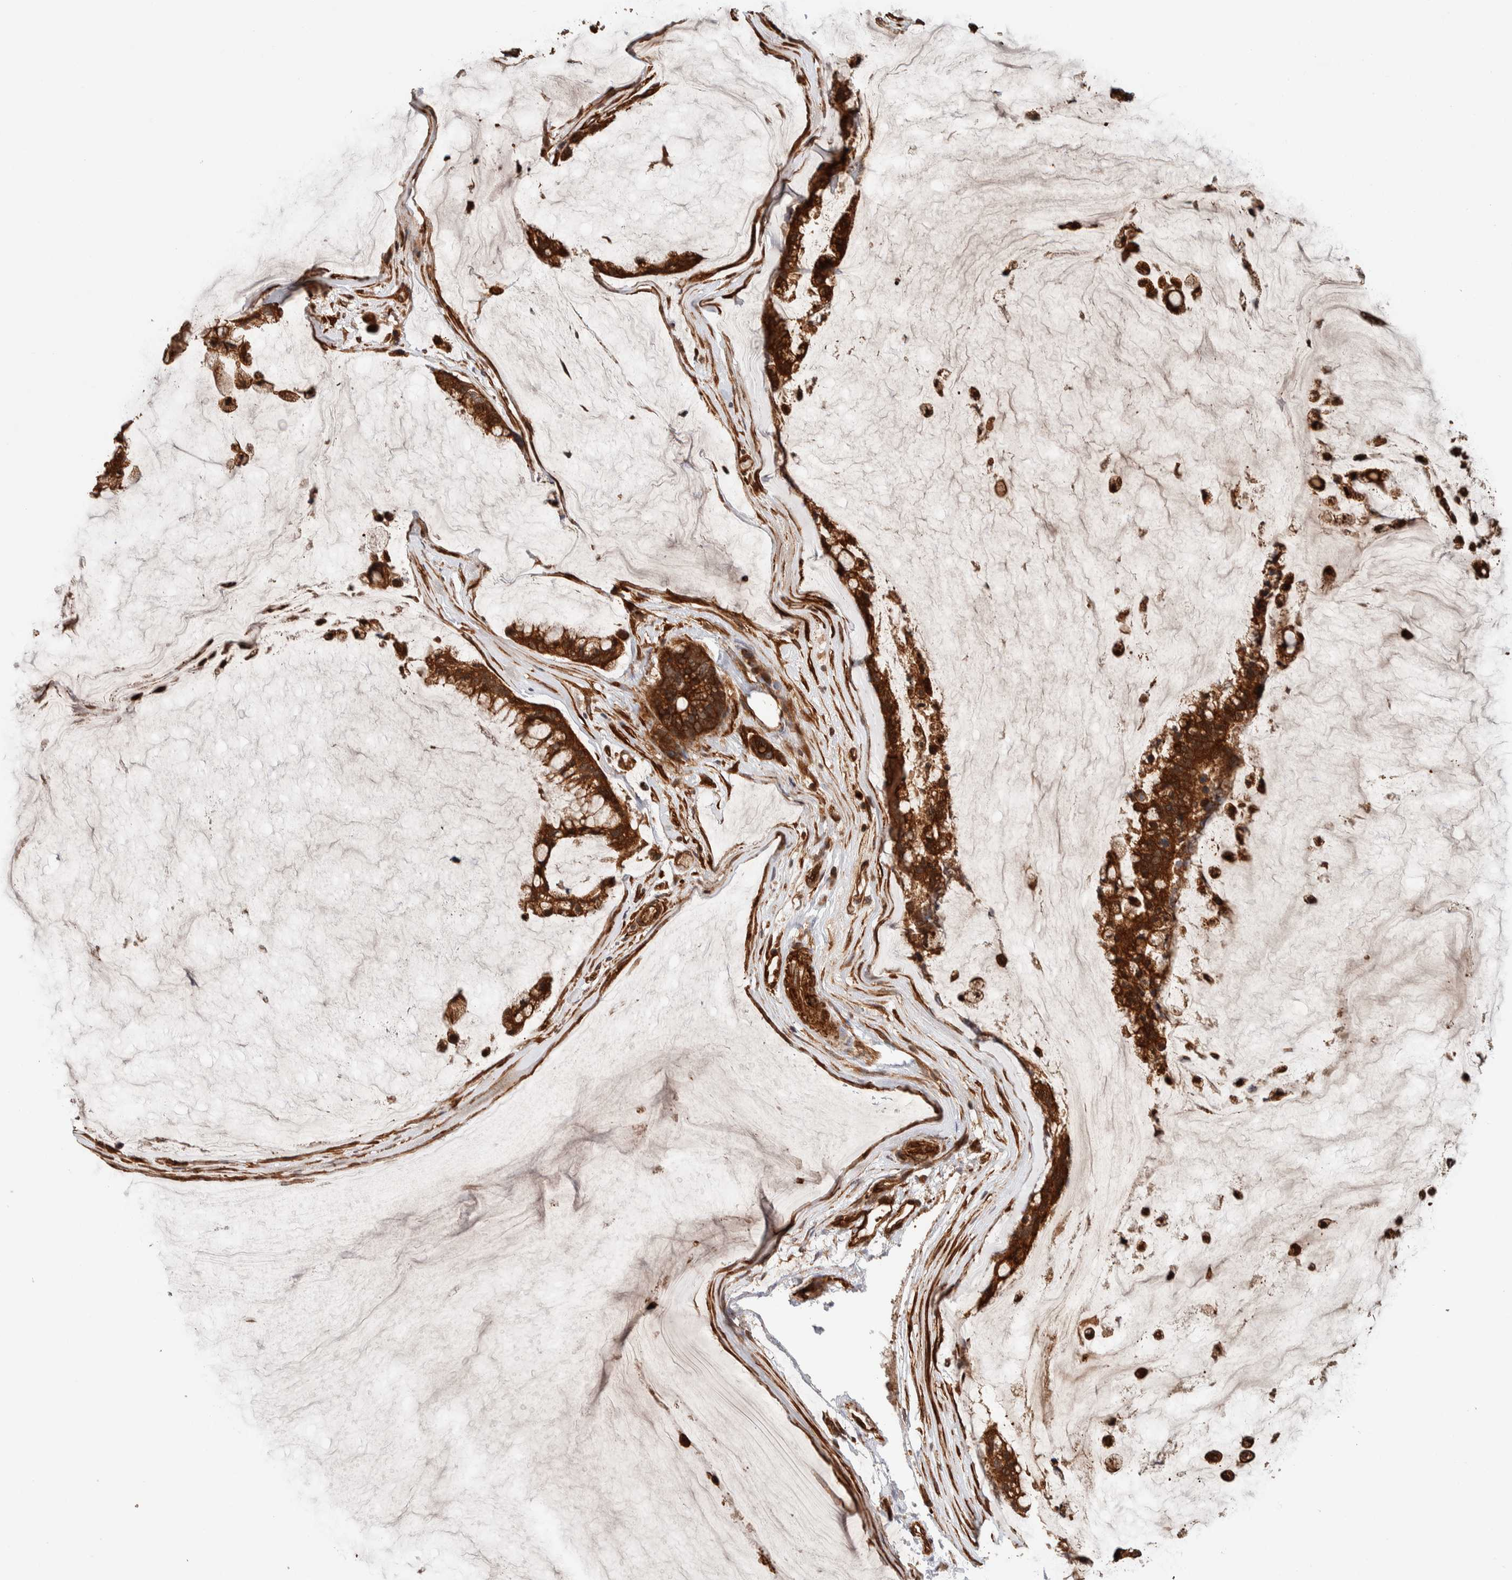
{"staining": {"intensity": "strong", "quantity": ">75%", "location": "cytoplasmic/membranous"}, "tissue": "ovarian cancer", "cell_type": "Tumor cells", "image_type": "cancer", "snomed": [{"axis": "morphology", "description": "Cystadenocarcinoma, mucinous, NOS"}, {"axis": "topography", "description": "Ovary"}], "caption": "Immunohistochemical staining of ovarian cancer shows high levels of strong cytoplasmic/membranous protein positivity in approximately >75% of tumor cells. (DAB IHC, brown staining for protein, blue staining for nuclei).", "gene": "SYNRG", "patient": {"sex": "female", "age": 39}}